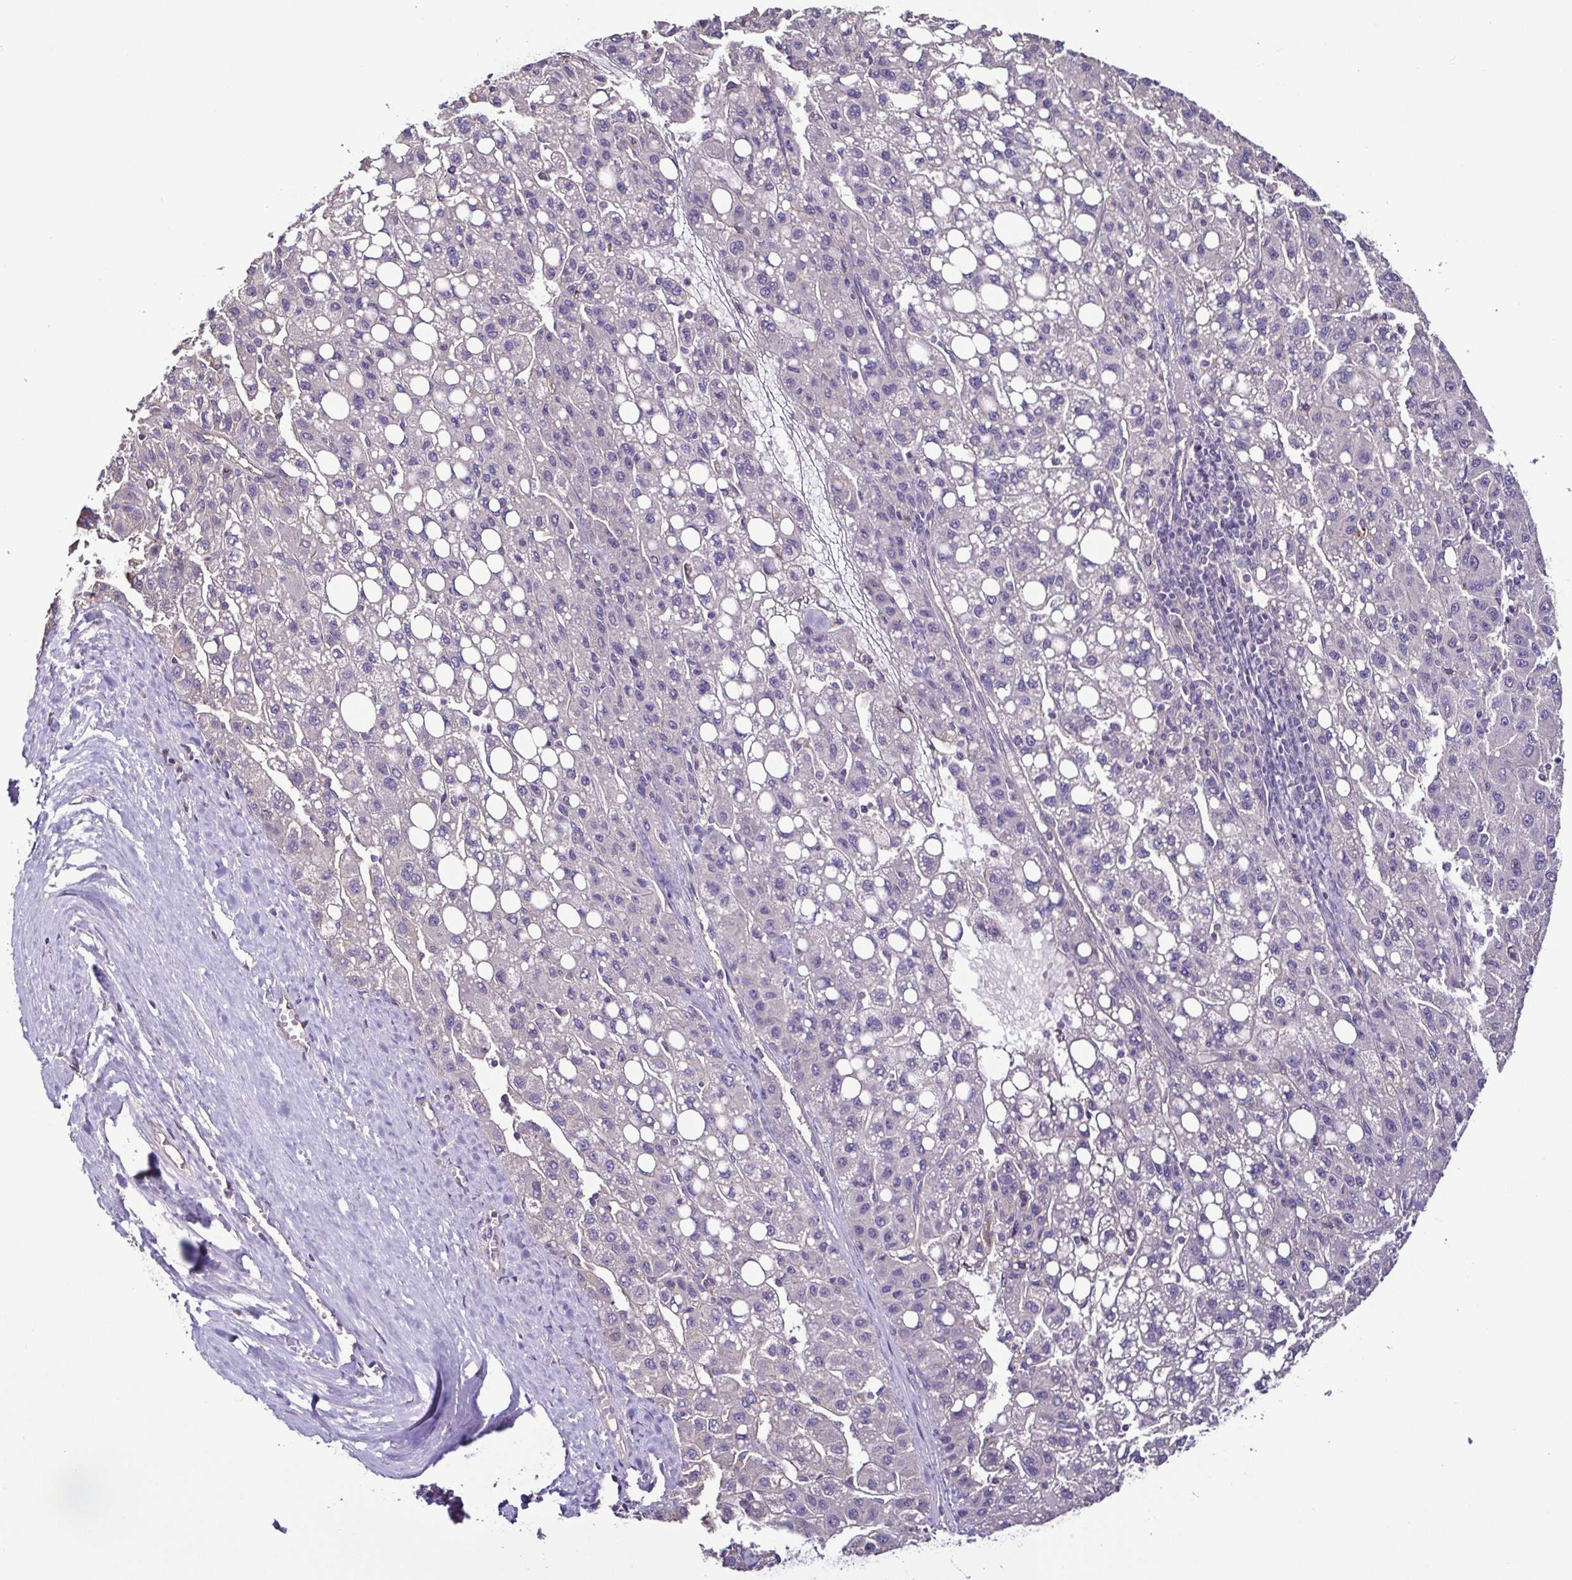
{"staining": {"intensity": "negative", "quantity": "none", "location": "none"}, "tissue": "liver cancer", "cell_type": "Tumor cells", "image_type": "cancer", "snomed": [{"axis": "morphology", "description": "Carcinoma, Hepatocellular, NOS"}, {"axis": "topography", "description": "Liver"}], "caption": "The photomicrograph shows no staining of tumor cells in liver cancer (hepatocellular carcinoma).", "gene": "LMOD2", "patient": {"sex": "female", "age": 82}}